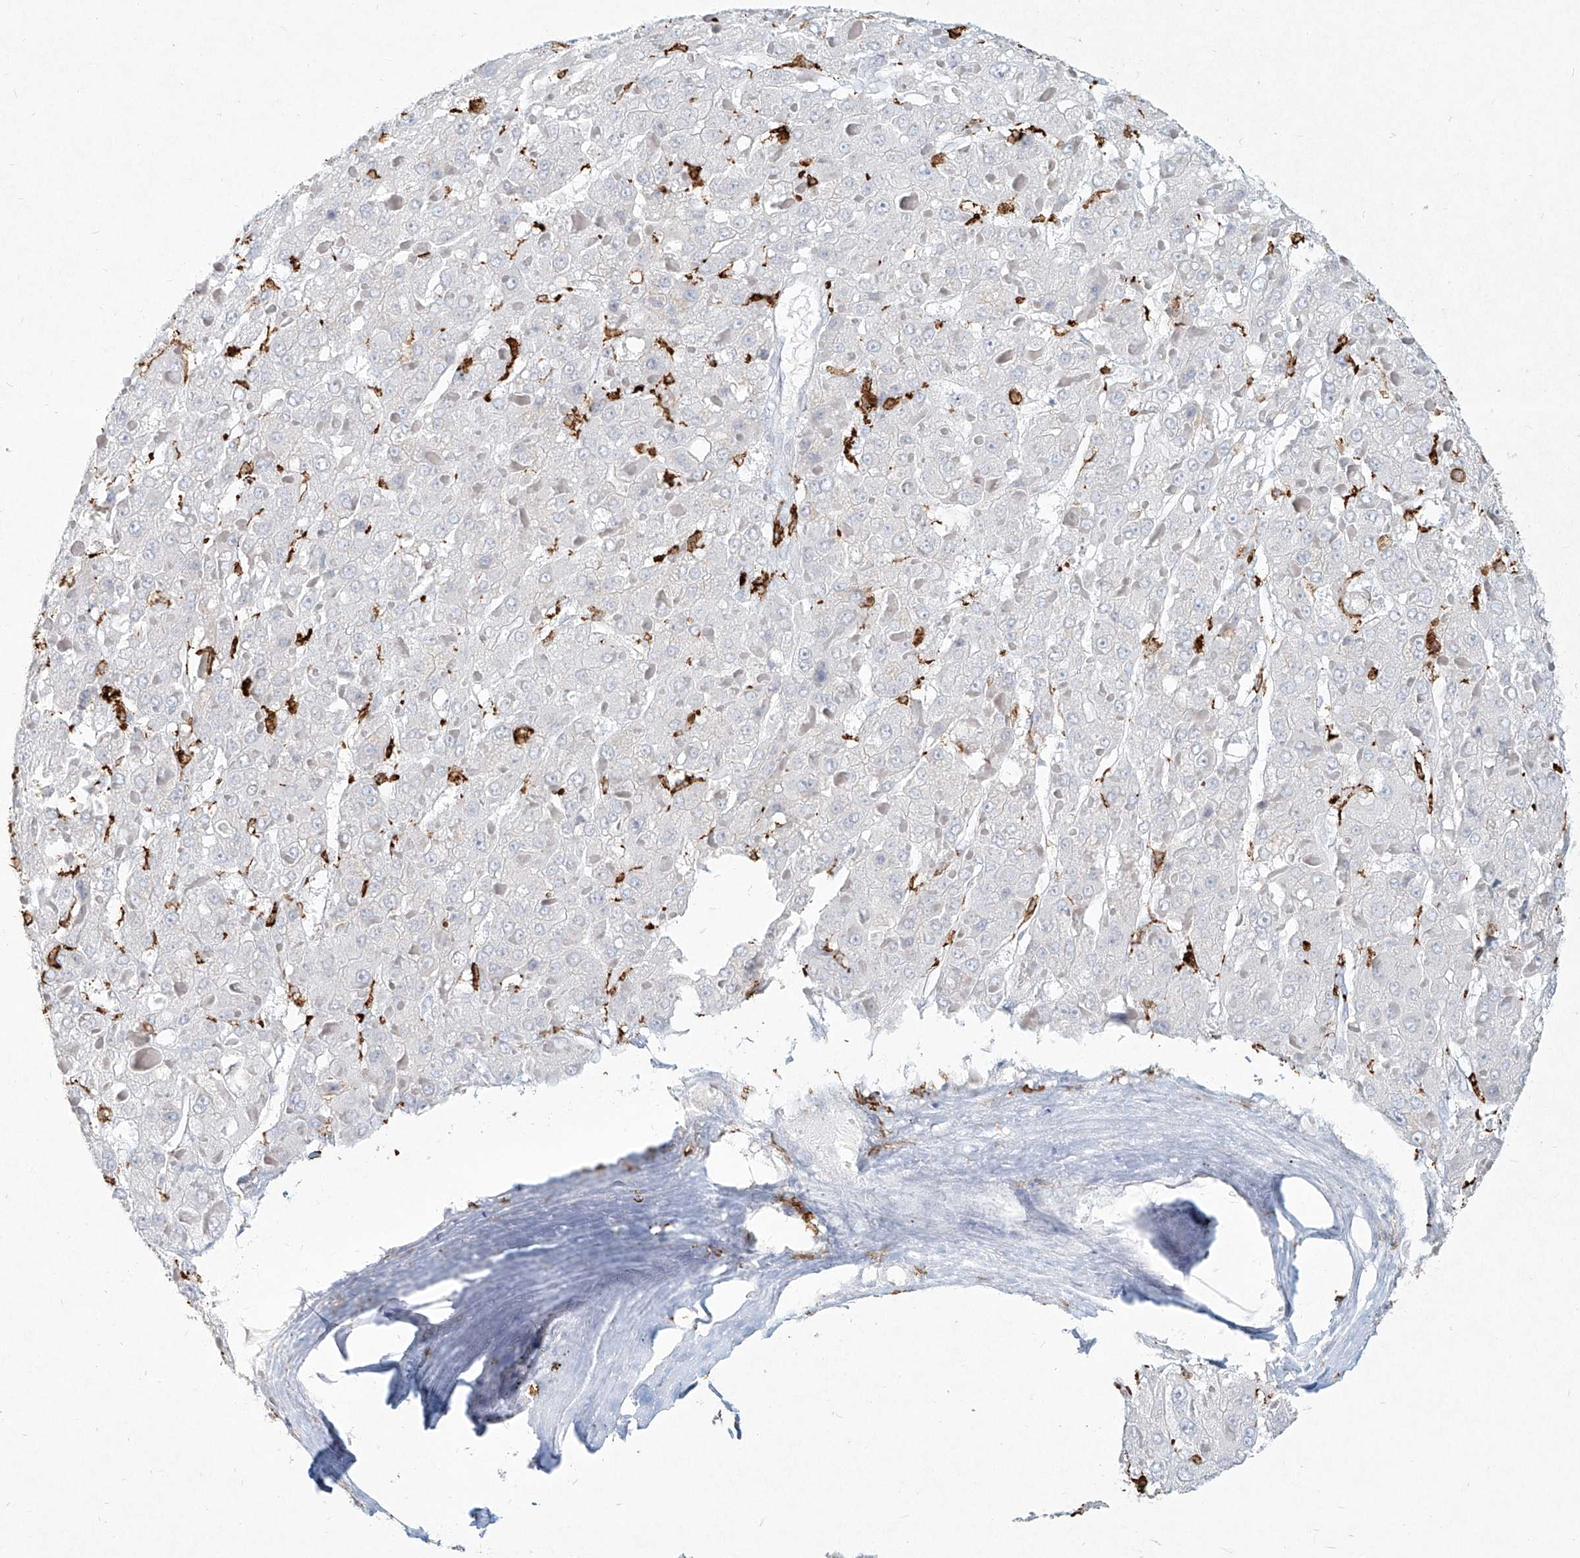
{"staining": {"intensity": "negative", "quantity": "none", "location": "none"}, "tissue": "liver cancer", "cell_type": "Tumor cells", "image_type": "cancer", "snomed": [{"axis": "morphology", "description": "Carcinoma, Hepatocellular, NOS"}, {"axis": "topography", "description": "Liver"}], "caption": "The image demonstrates no staining of tumor cells in liver cancer (hepatocellular carcinoma).", "gene": "CD209", "patient": {"sex": "female", "age": 73}}